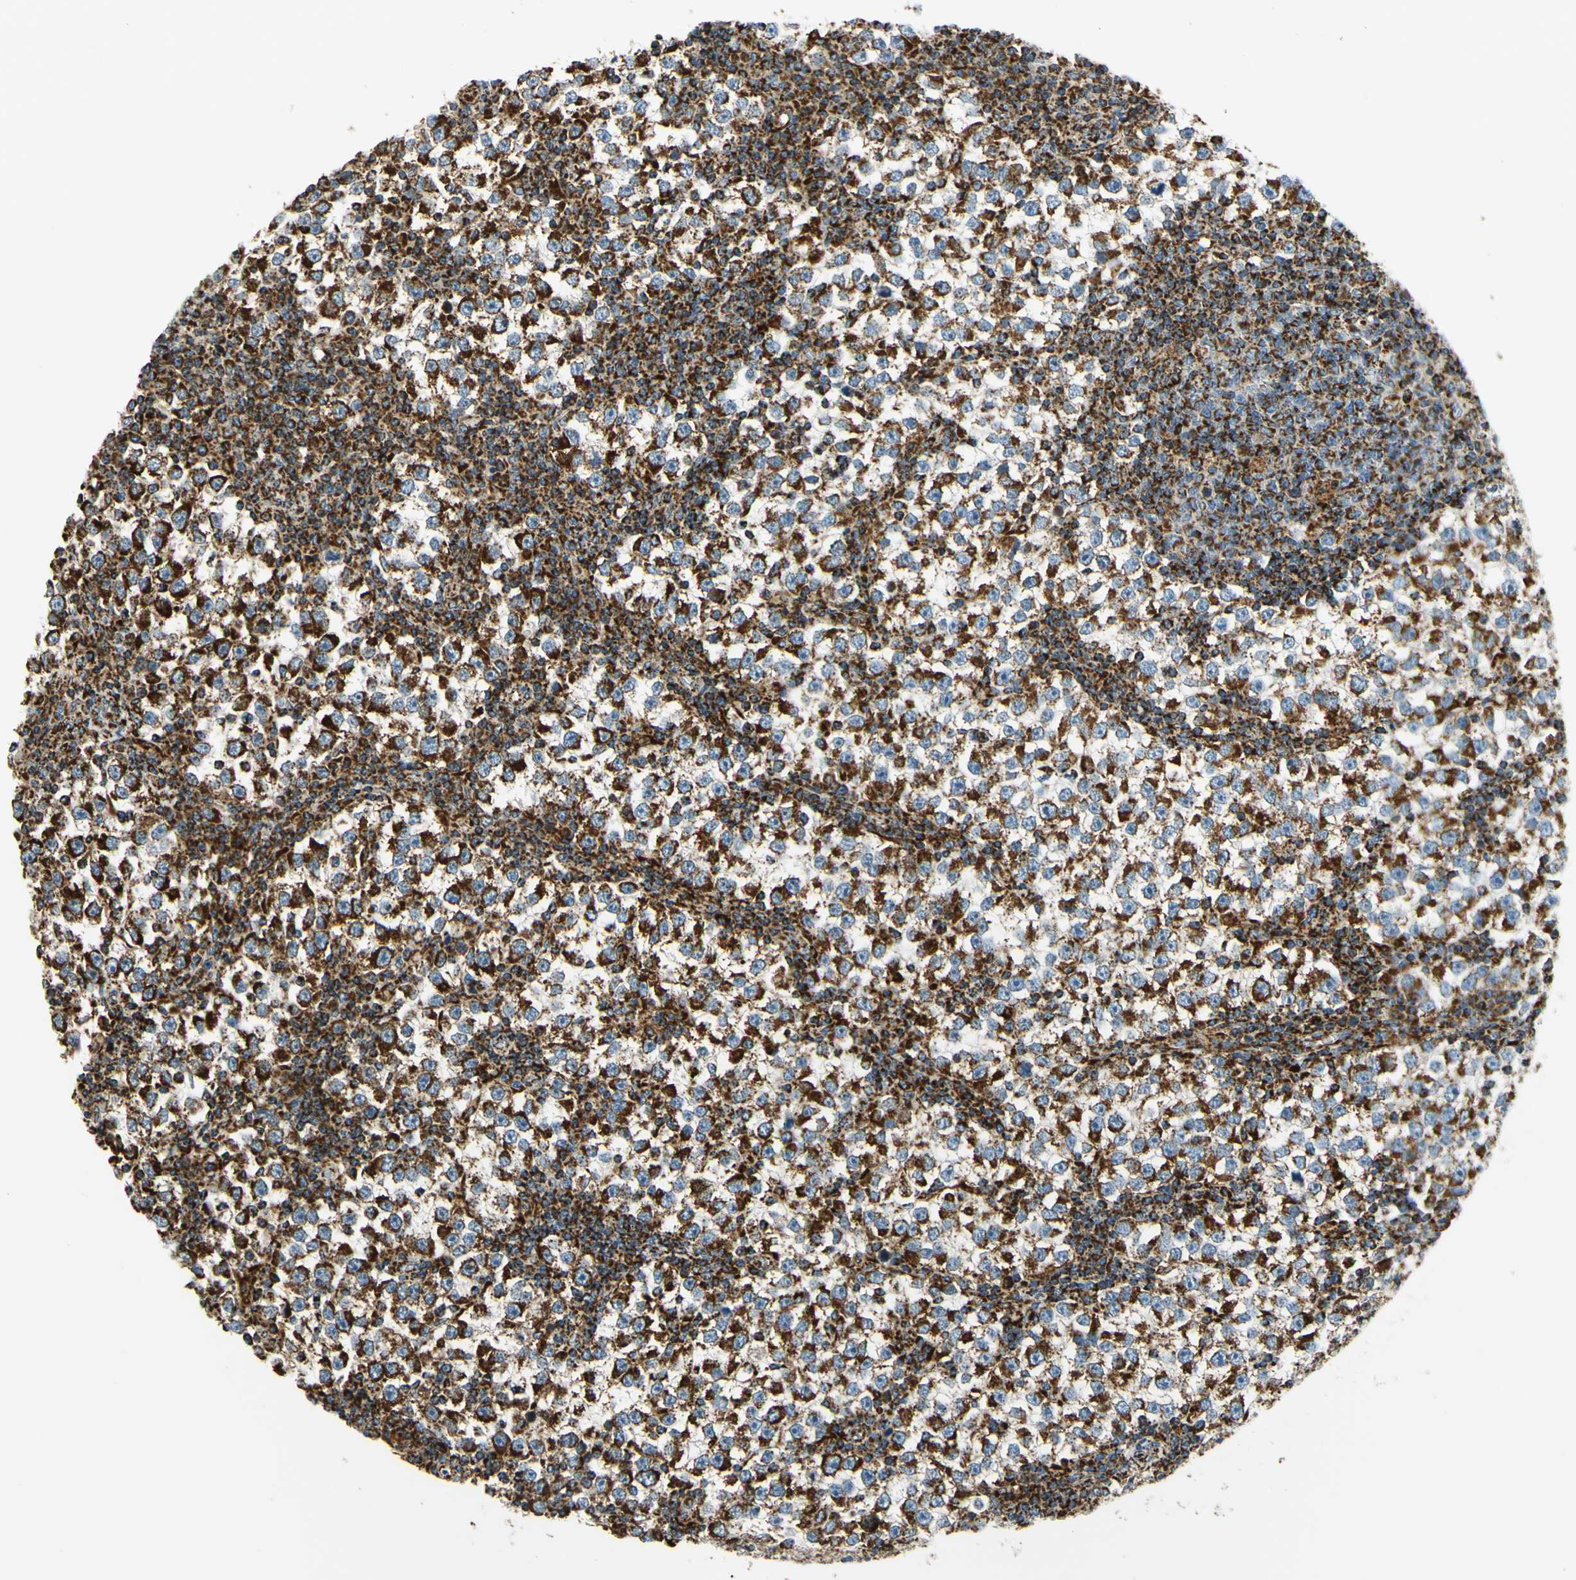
{"staining": {"intensity": "strong", "quantity": ">75%", "location": "cytoplasmic/membranous"}, "tissue": "testis cancer", "cell_type": "Tumor cells", "image_type": "cancer", "snomed": [{"axis": "morphology", "description": "Seminoma, NOS"}, {"axis": "topography", "description": "Testis"}], "caption": "Testis seminoma stained with a brown dye exhibits strong cytoplasmic/membranous positive expression in about >75% of tumor cells.", "gene": "MAVS", "patient": {"sex": "male", "age": 65}}